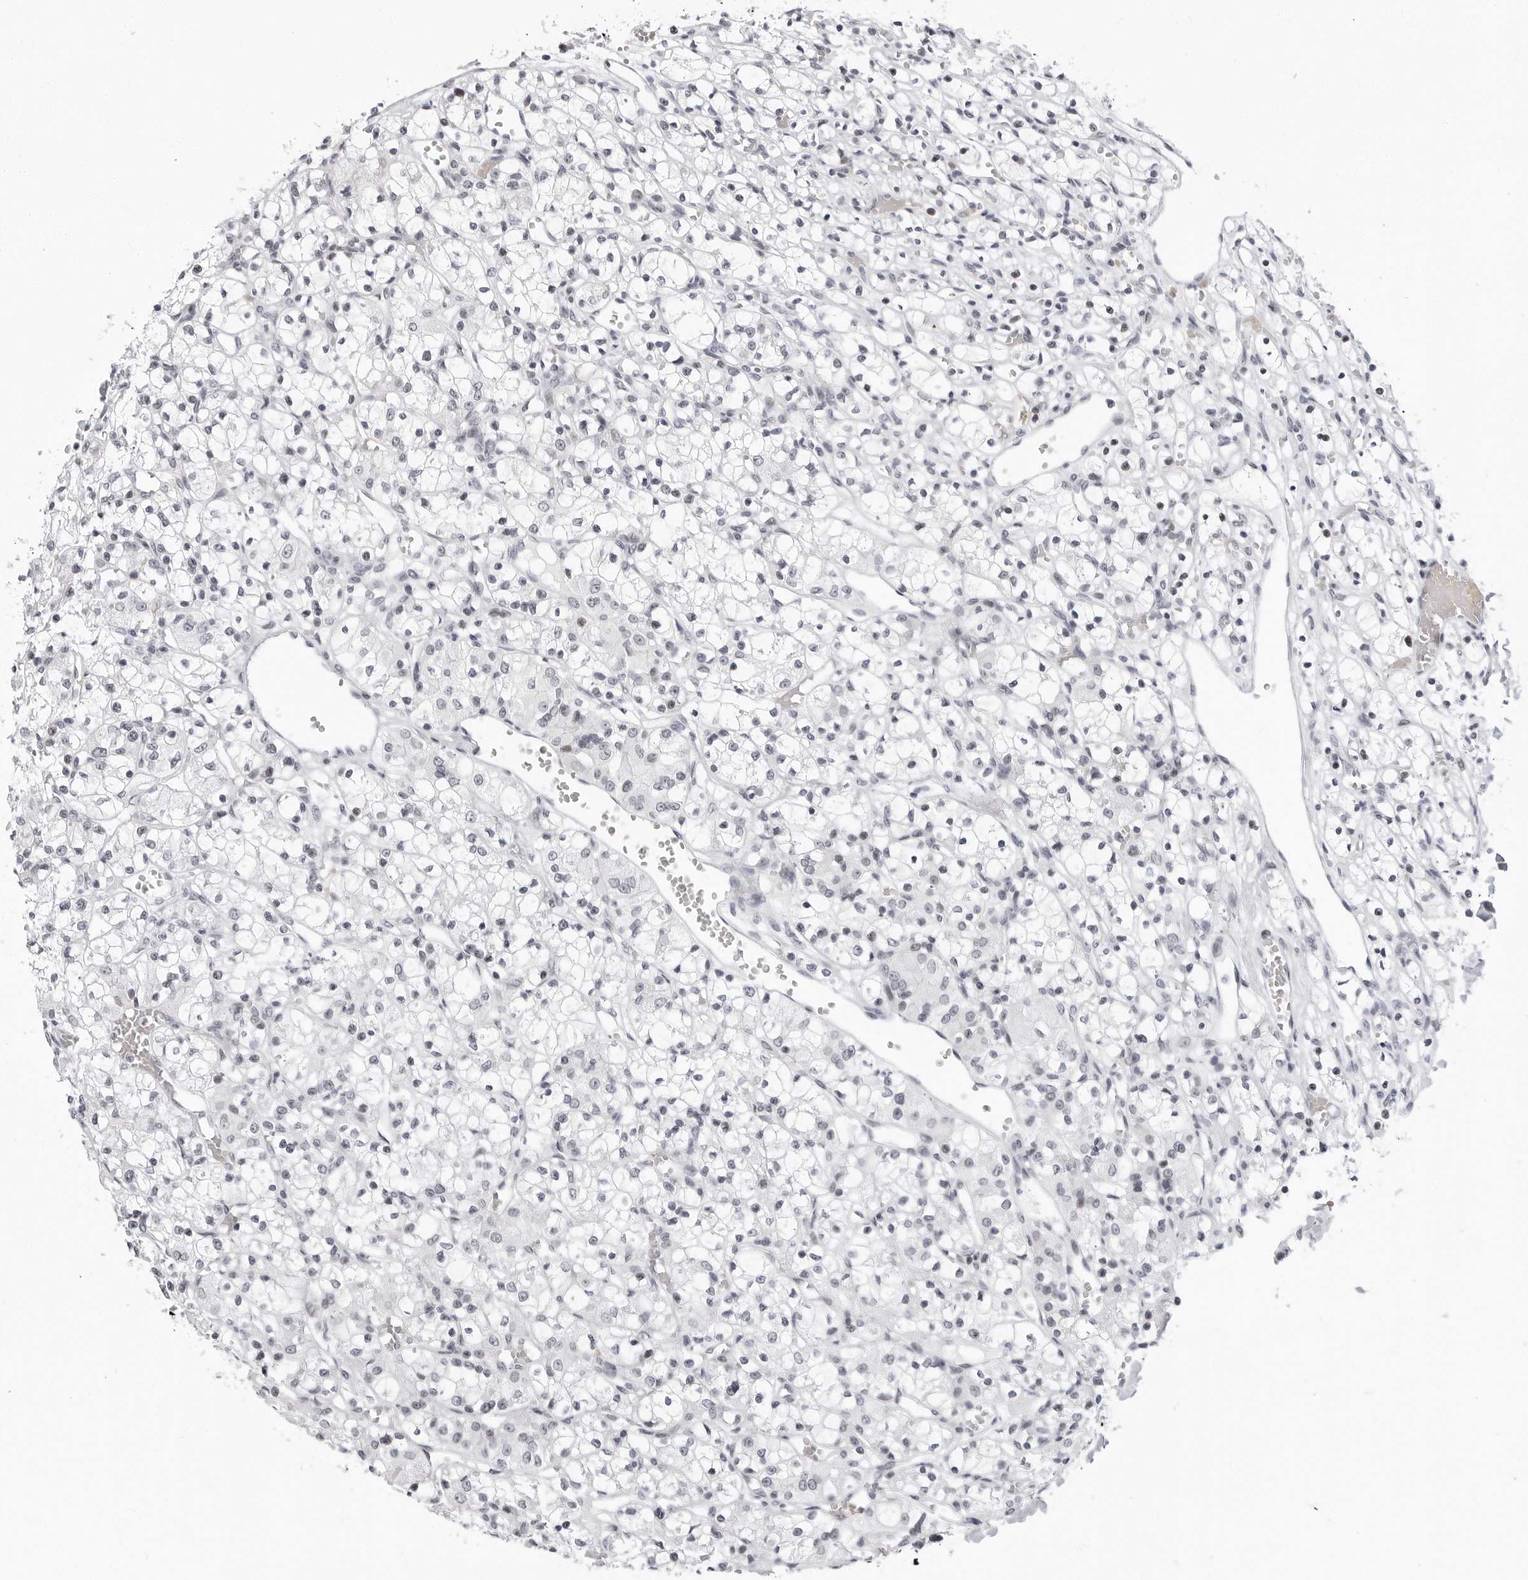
{"staining": {"intensity": "negative", "quantity": "none", "location": "none"}, "tissue": "renal cancer", "cell_type": "Tumor cells", "image_type": "cancer", "snomed": [{"axis": "morphology", "description": "Adenocarcinoma, NOS"}, {"axis": "topography", "description": "Kidney"}], "caption": "Tumor cells show no significant protein staining in renal cancer (adenocarcinoma). (DAB IHC, high magnification).", "gene": "VEZF1", "patient": {"sex": "female", "age": 59}}